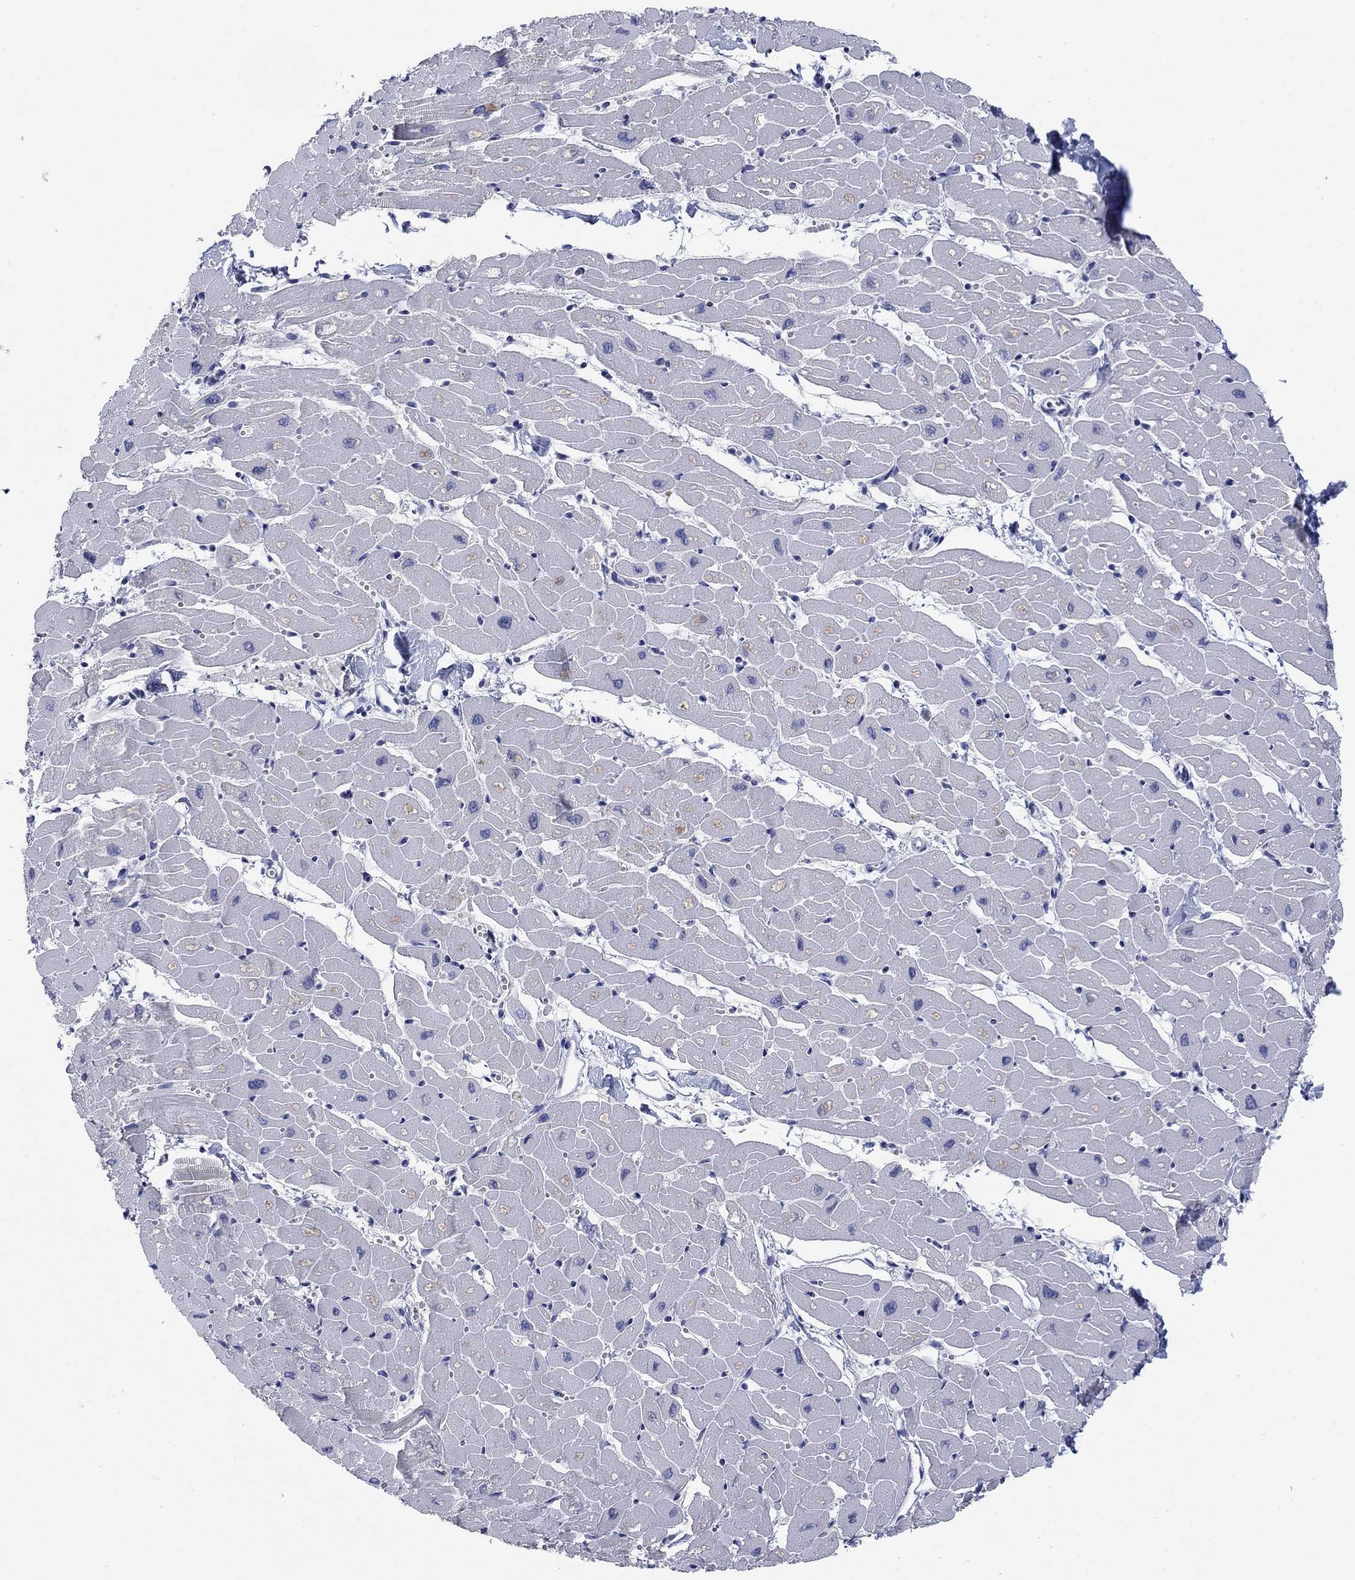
{"staining": {"intensity": "negative", "quantity": "none", "location": "none"}, "tissue": "heart muscle", "cell_type": "Cardiomyocytes", "image_type": "normal", "snomed": [{"axis": "morphology", "description": "Normal tissue, NOS"}, {"axis": "topography", "description": "Heart"}], "caption": "The histopathology image reveals no staining of cardiomyocytes in normal heart muscle. (DAB immunohistochemistry, high magnification).", "gene": "ATP6V1G2", "patient": {"sex": "male", "age": 57}}